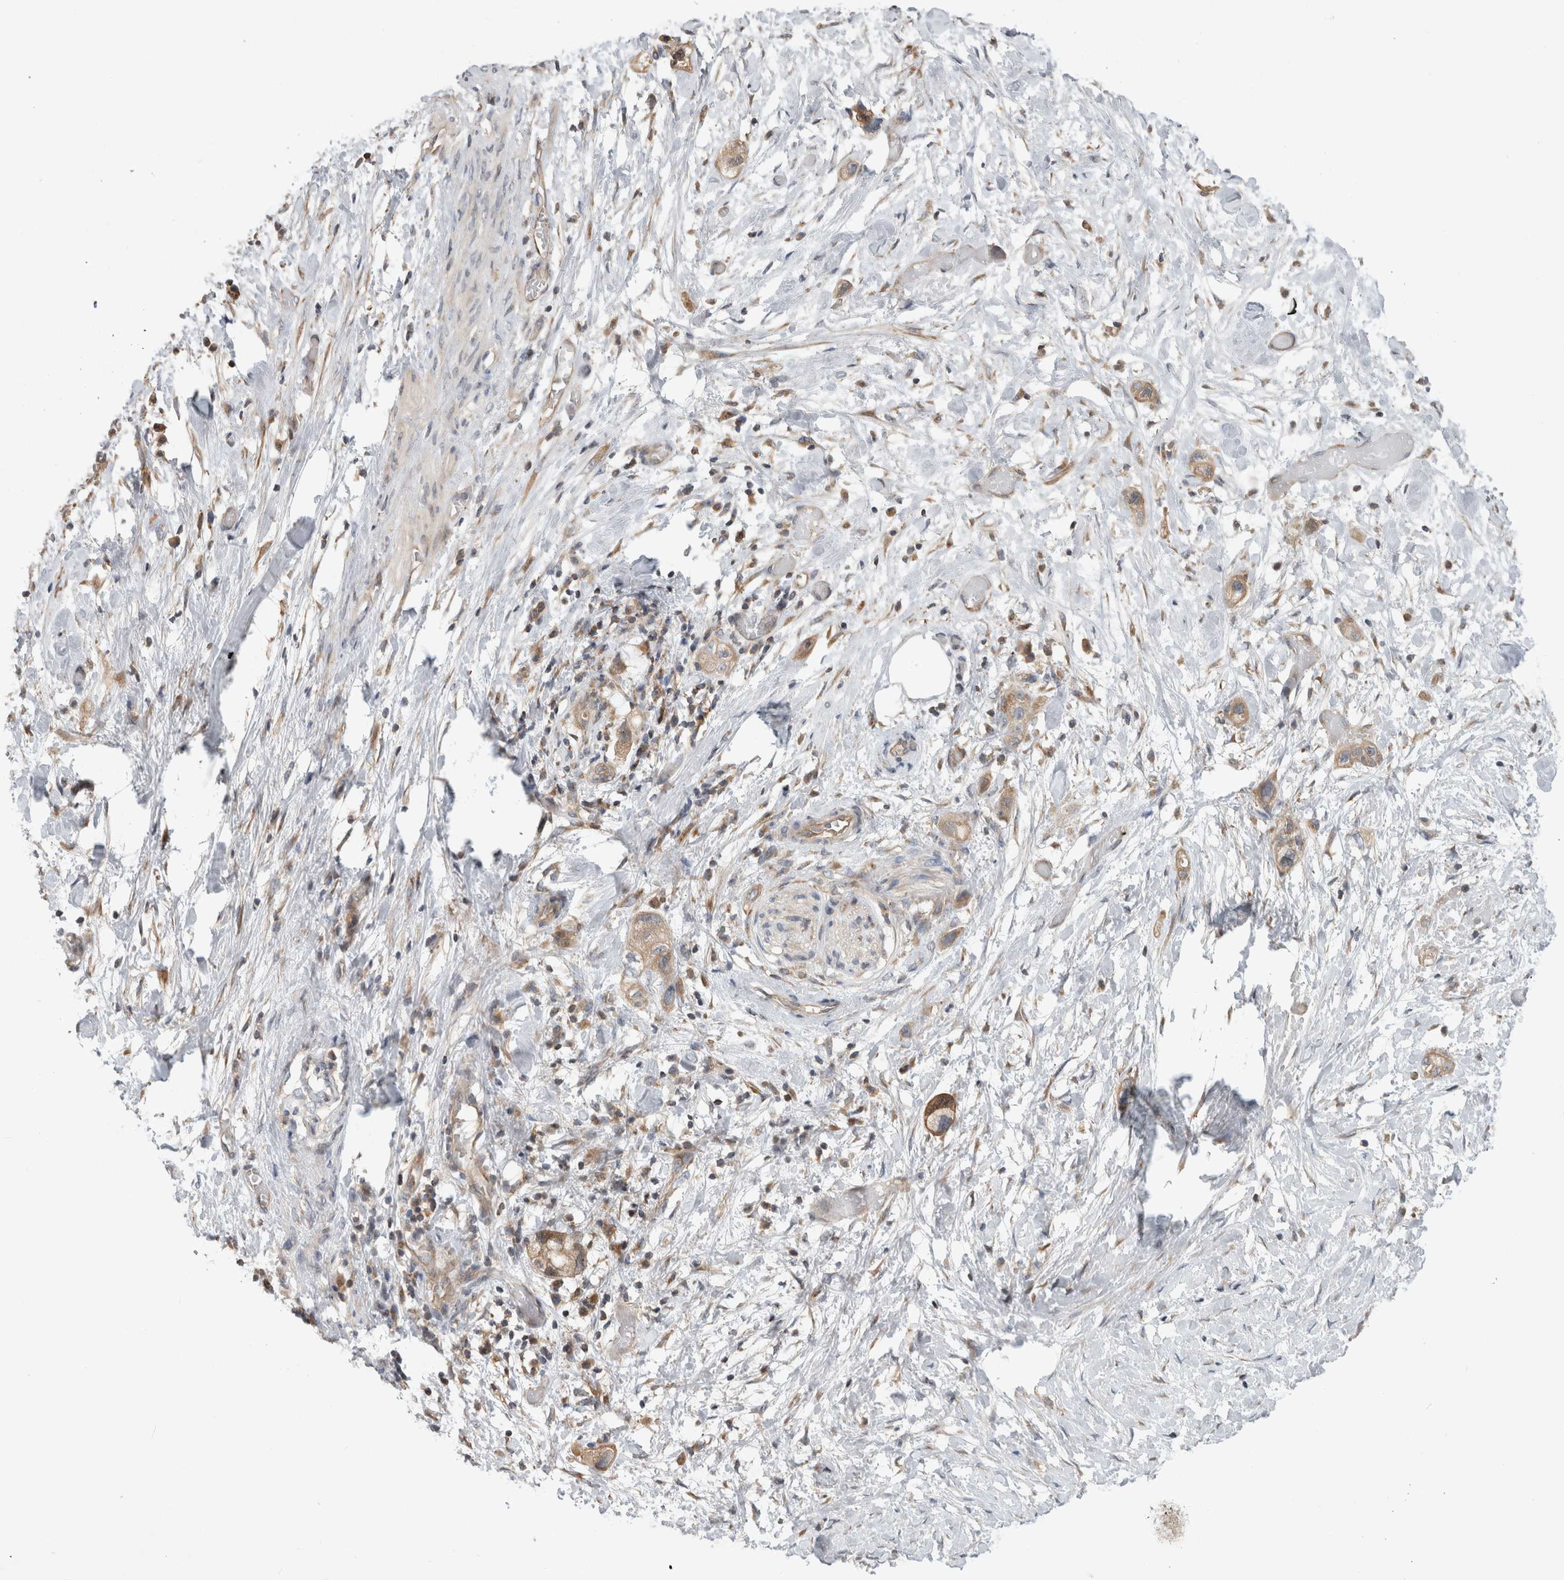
{"staining": {"intensity": "moderate", "quantity": ">75%", "location": "cytoplasmic/membranous"}, "tissue": "stomach cancer", "cell_type": "Tumor cells", "image_type": "cancer", "snomed": [{"axis": "morphology", "description": "Adenocarcinoma, NOS"}, {"axis": "topography", "description": "Stomach"}, {"axis": "topography", "description": "Stomach, lower"}], "caption": "IHC of human stomach adenocarcinoma shows medium levels of moderate cytoplasmic/membranous expression in about >75% of tumor cells.", "gene": "PARP6", "patient": {"sex": "female", "age": 48}}